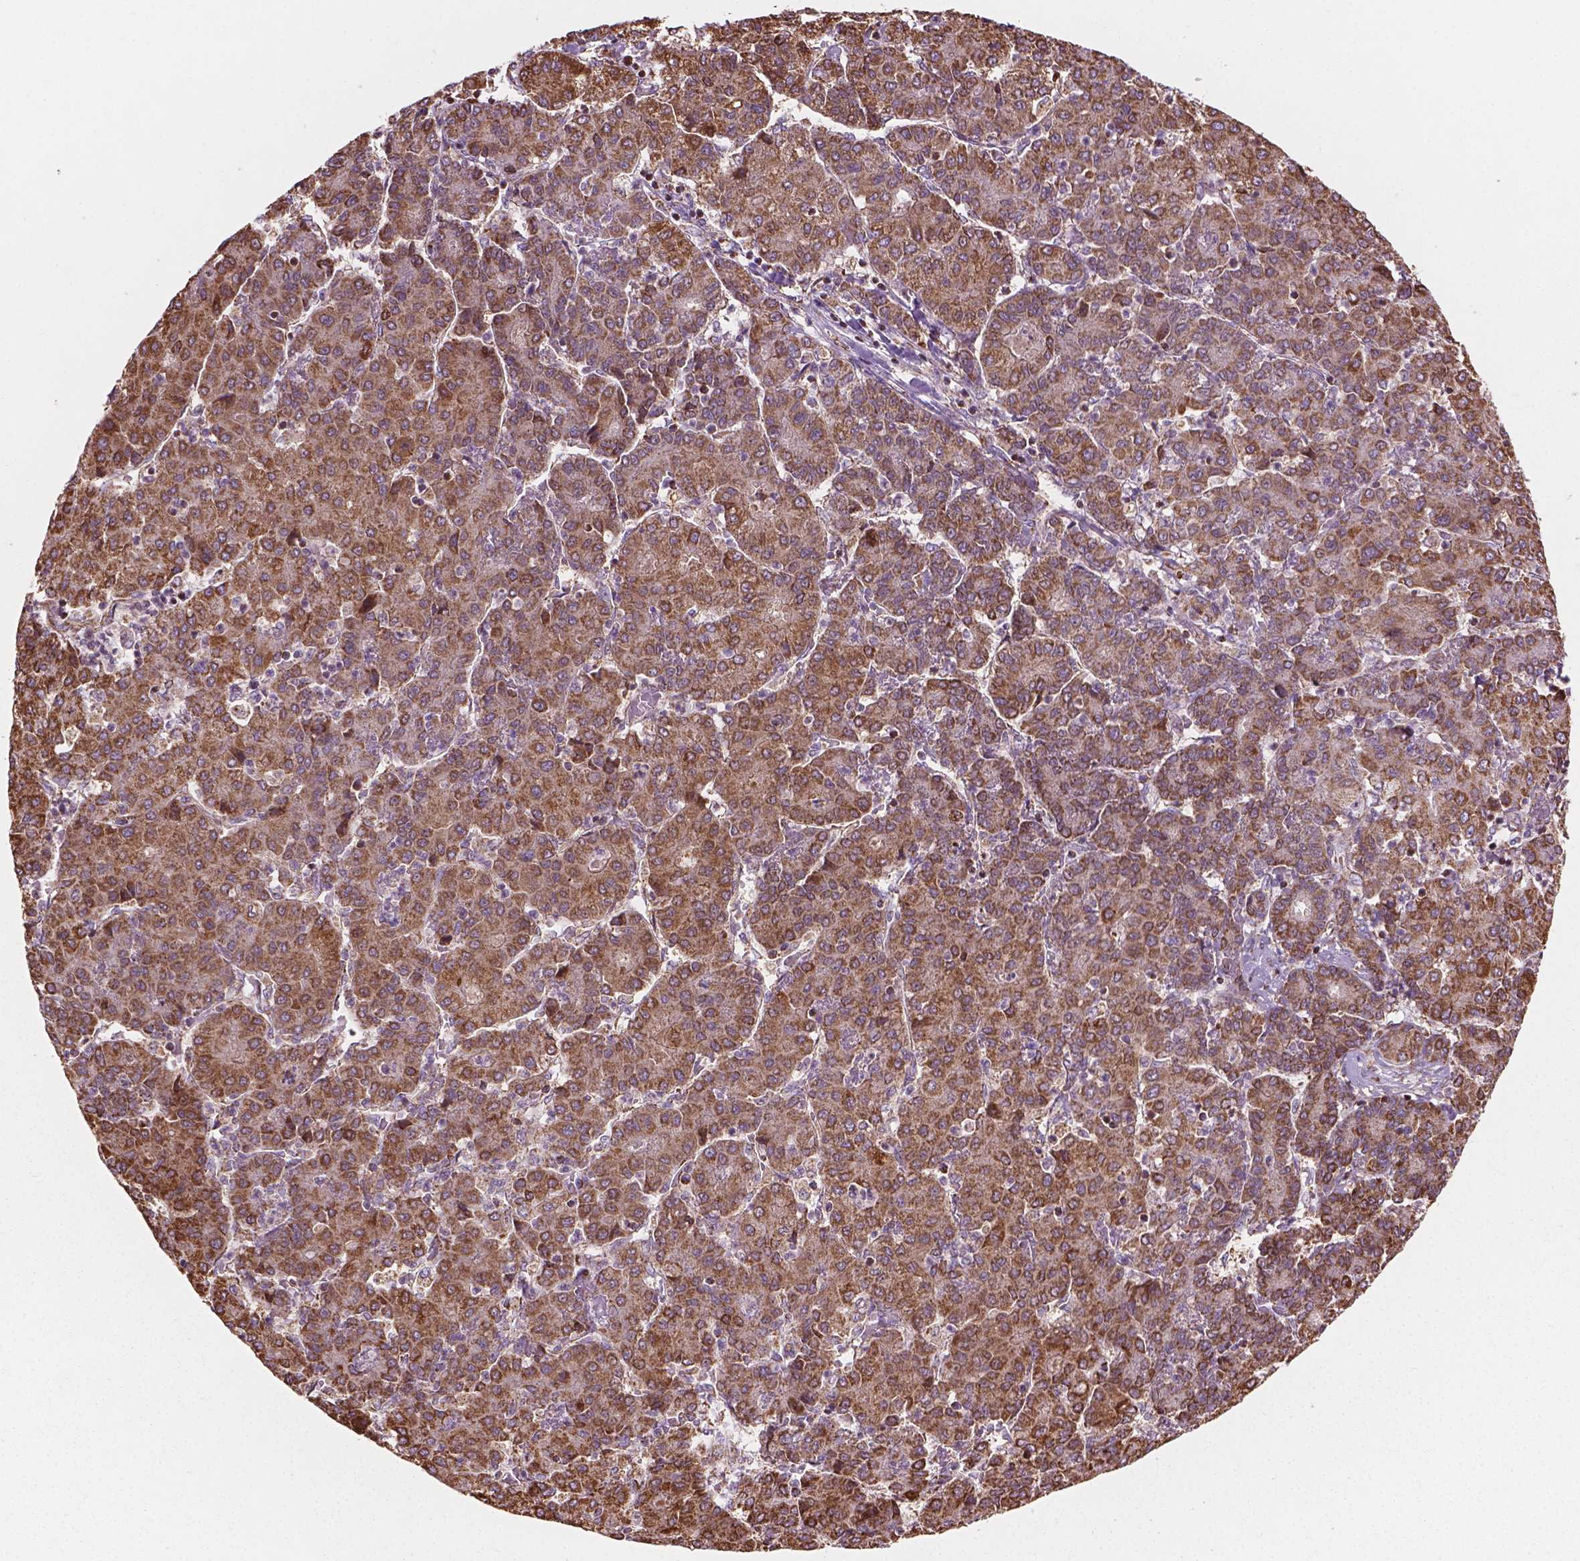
{"staining": {"intensity": "moderate", "quantity": ">75%", "location": "cytoplasmic/membranous"}, "tissue": "liver cancer", "cell_type": "Tumor cells", "image_type": "cancer", "snomed": [{"axis": "morphology", "description": "Carcinoma, Hepatocellular, NOS"}, {"axis": "topography", "description": "Liver"}], "caption": "Immunohistochemistry staining of liver cancer (hepatocellular carcinoma), which exhibits medium levels of moderate cytoplasmic/membranous positivity in approximately >75% of tumor cells indicating moderate cytoplasmic/membranous protein expression. The staining was performed using DAB (brown) for protein detection and nuclei were counterstained in hematoxylin (blue).", "gene": "HS3ST3A1", "patient": {"sex": "male", "age": 65}}